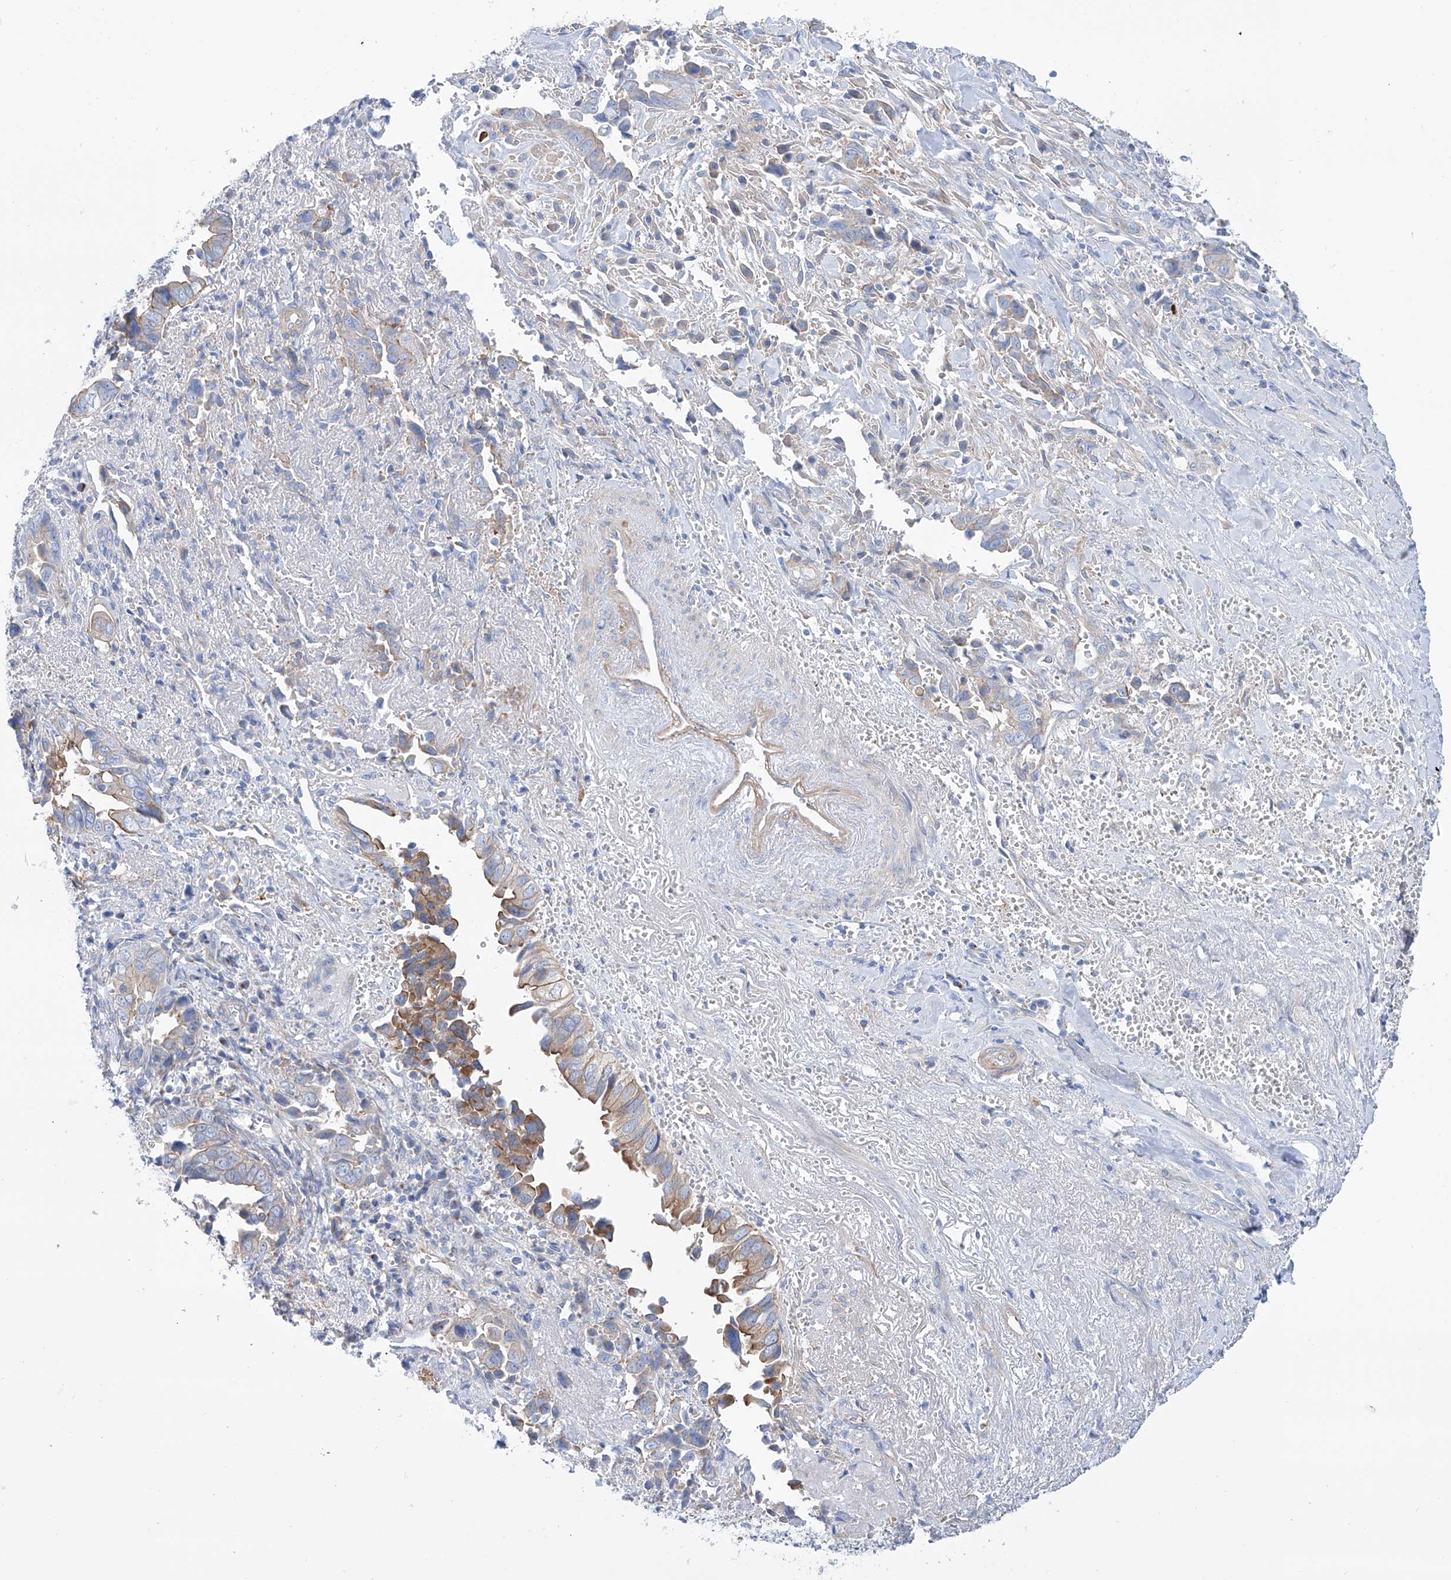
{"staining": {"intensity": "moderate", "quantity": "<25%", "location": "cytoplasmic/membranous"}, "tissue": "liver cancer", "cell_type": "Tumor cells", "image_type": "cancer", "snomed": [{"axis": "morphology", "description": "Cholangiocarcinoma"}, {"axis": "topography", "description": "Liver"}], "caption": "Cholangiocarcinoma (liver) stained with IHC exhibits moderate cytoplasmic/membranous expression in approximately <25% of tumor cells.", "gene": "TMEM209", "patient": {"sex": "female", "age": 79}}